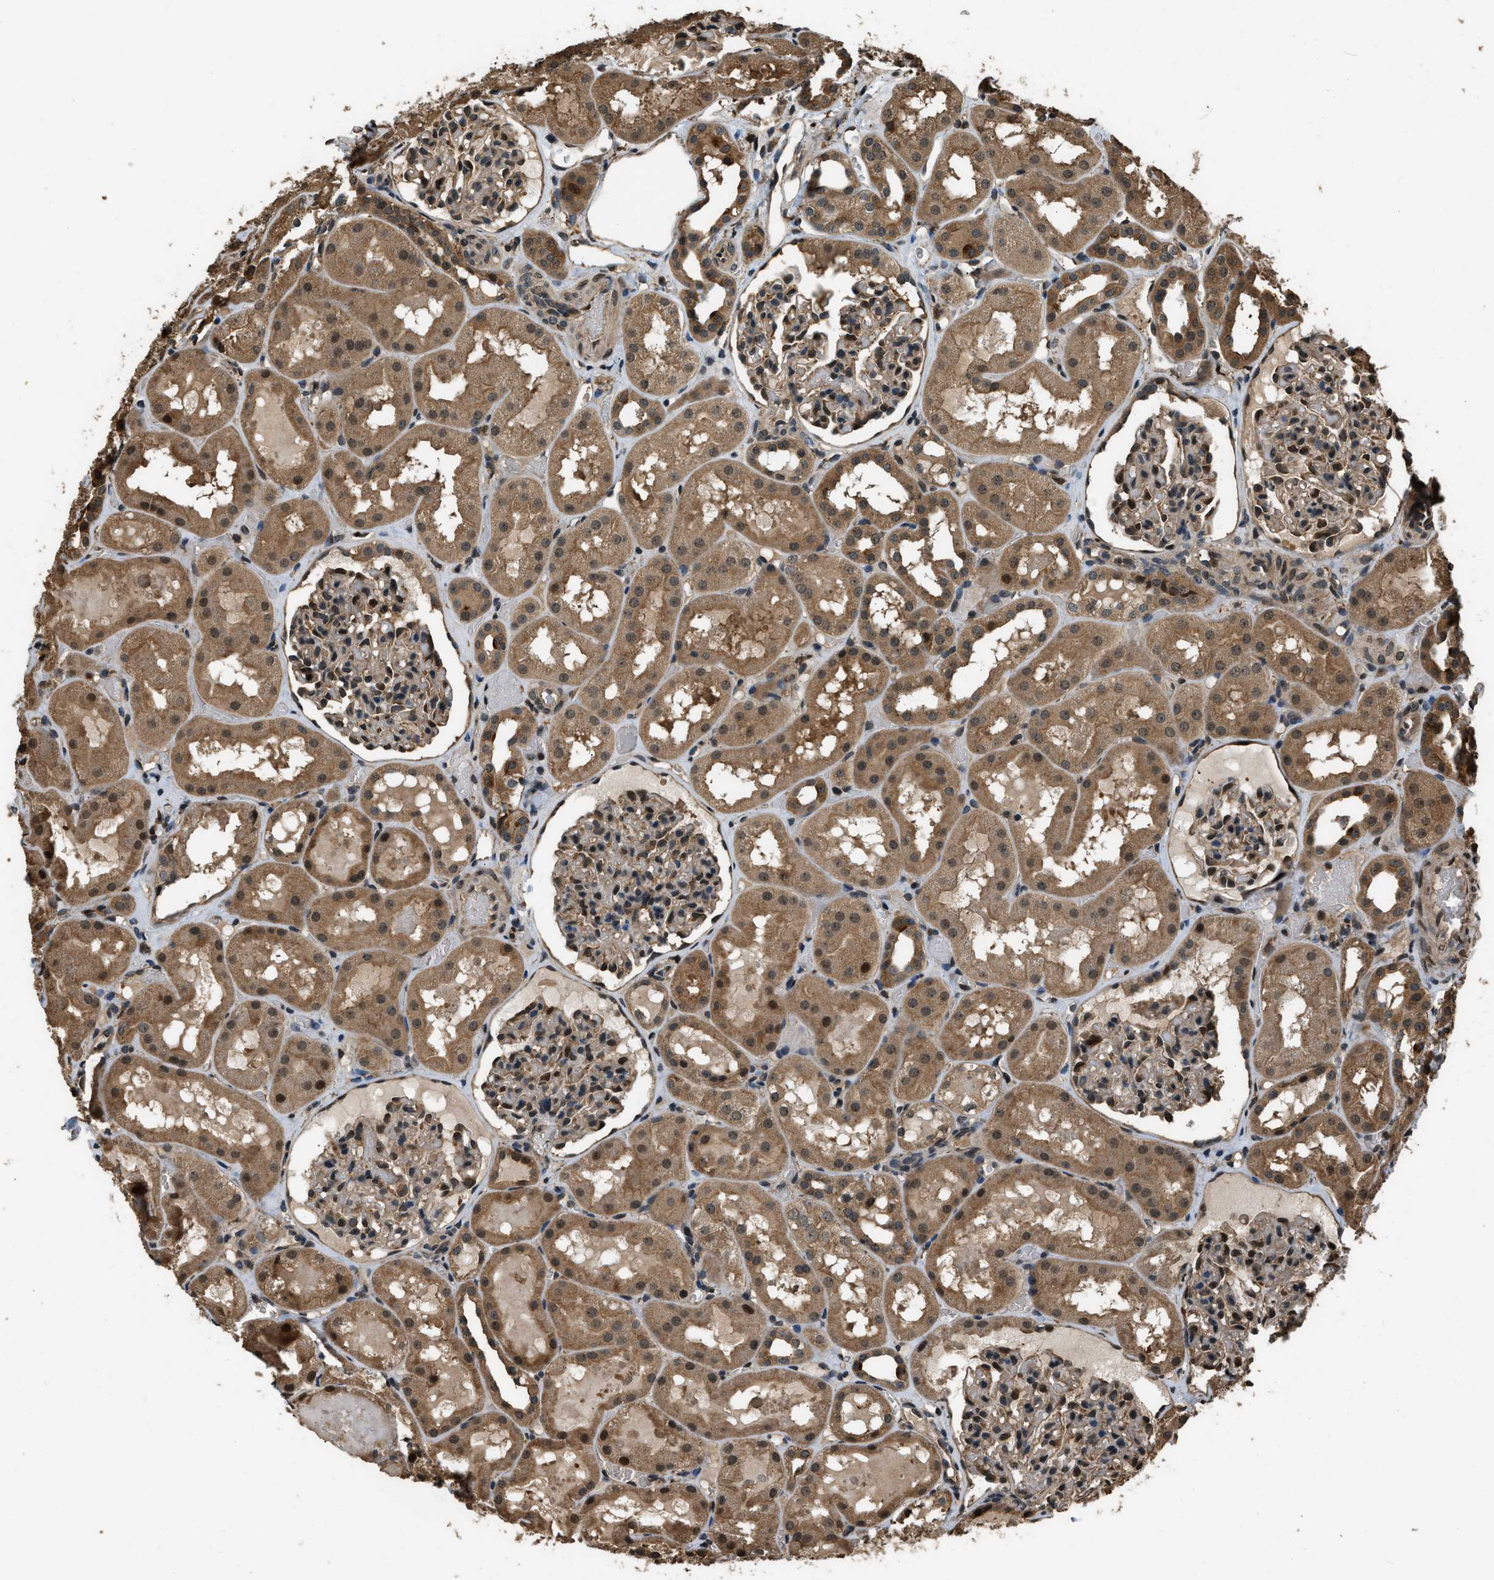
{"staining": {"intensity": "moderate", "quantity": "25%-75%", "location": "cytoplasmic/membranous,nuclear"}, "tissue": "kidney", "cell_type": "Cells in glomeruli", "image_type": "normal", "snomed": [{"axis": "morphology", "description": "Normal tissue, NOS"}, {"axis": "topography", "description": "Kidney"}, {"axis": "topography", "description": "Urinary bladder"}], "caption": "Kidney was stained to show a protein in brown. There is medium levels of moderate cytoplasmic/membranous,nuclear expression in about 25%-75% of cells in glomeruli. Nuclei are stained in blue.", "gene": "RAP2A", "patient": {"sex": "male", "age": 16}}